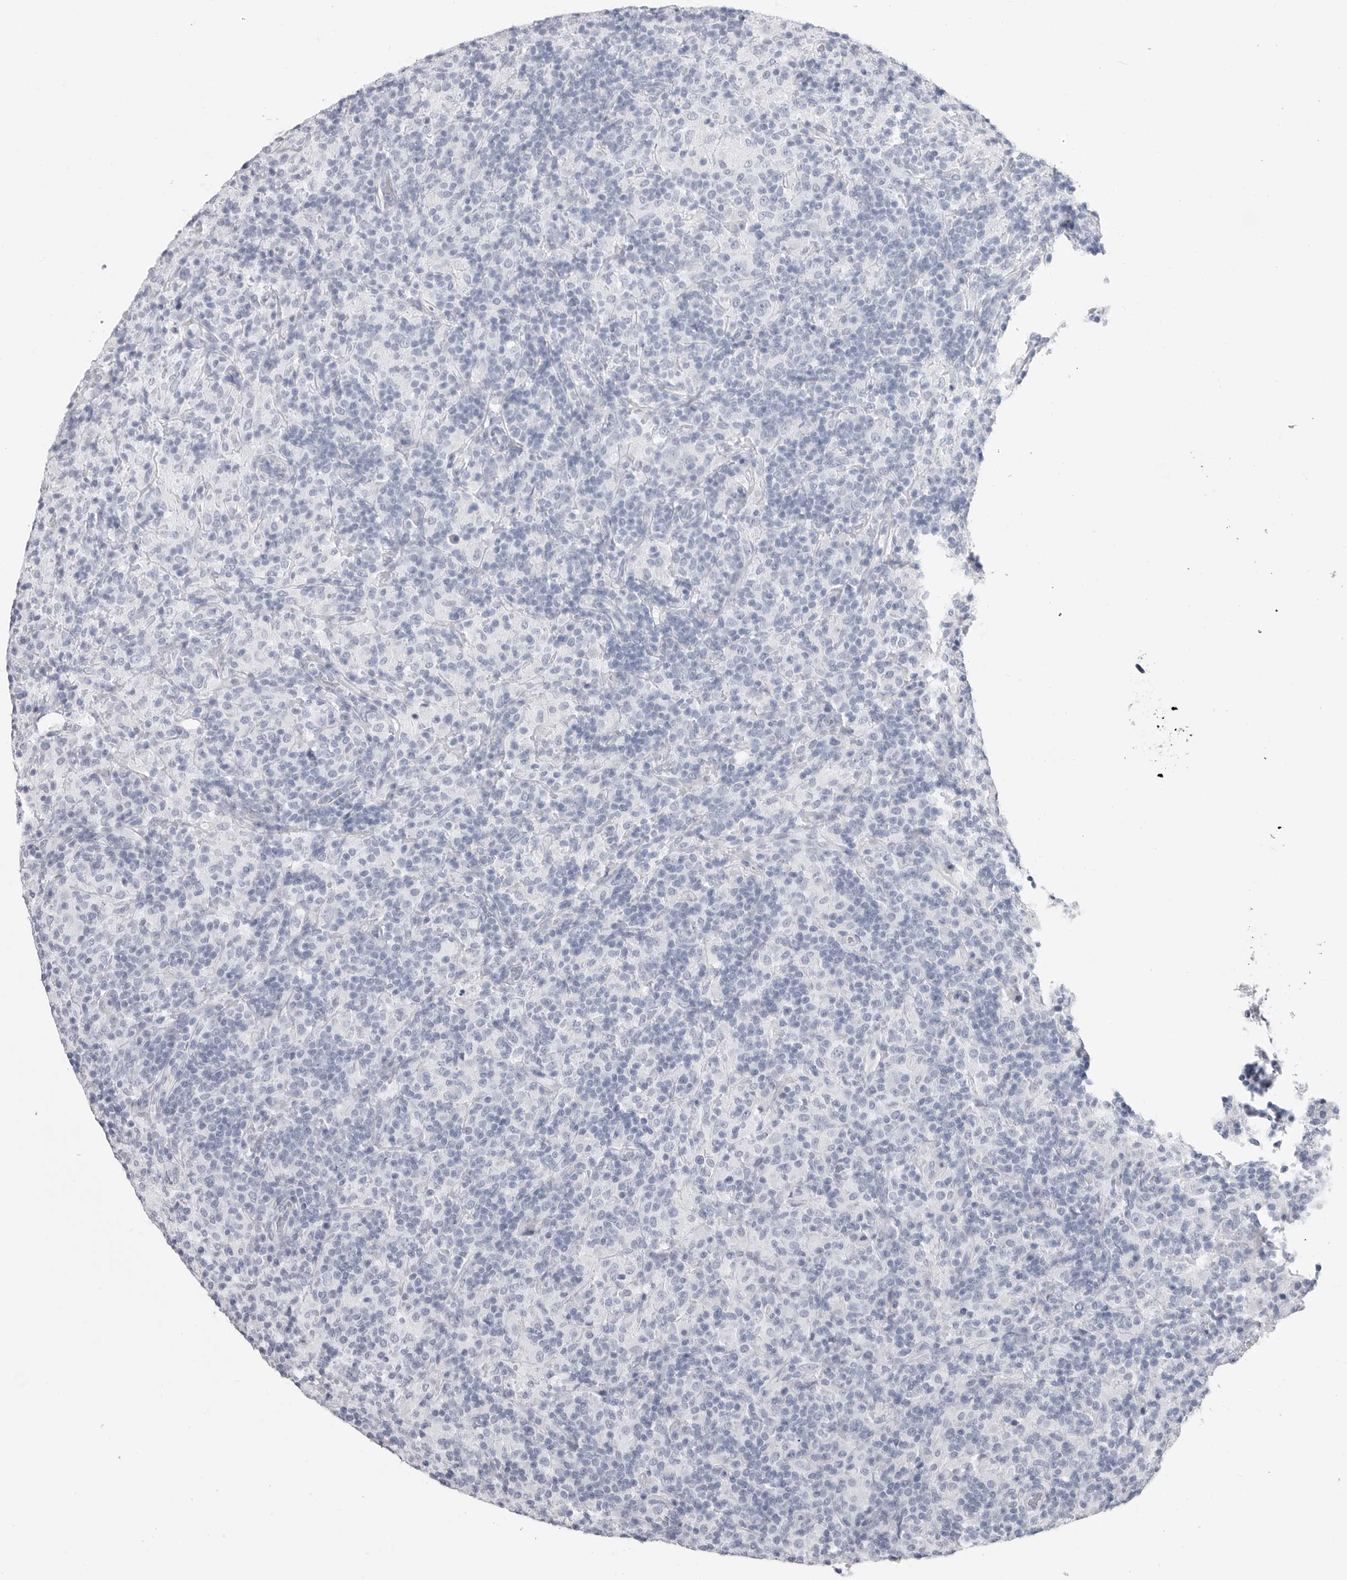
{"staining": {"intensity": "negative", "quantity": "none", "location": "none"}, "tissue": "lymphoma", "cell_type": "Tumor cells", "image_type": "cancer", "snomed": [{"axis": "morphology", "description": "Hodgkin's disease, NOS"}, {"axis": "topography", "description": "Lymph node"}], "caption": "Hodgkin's disease stained for a protein using immunohistochemistry exhibits no positivity tumor cells.", "gene": "CSH1", "patient": {"sex": "male", "age": 70}}